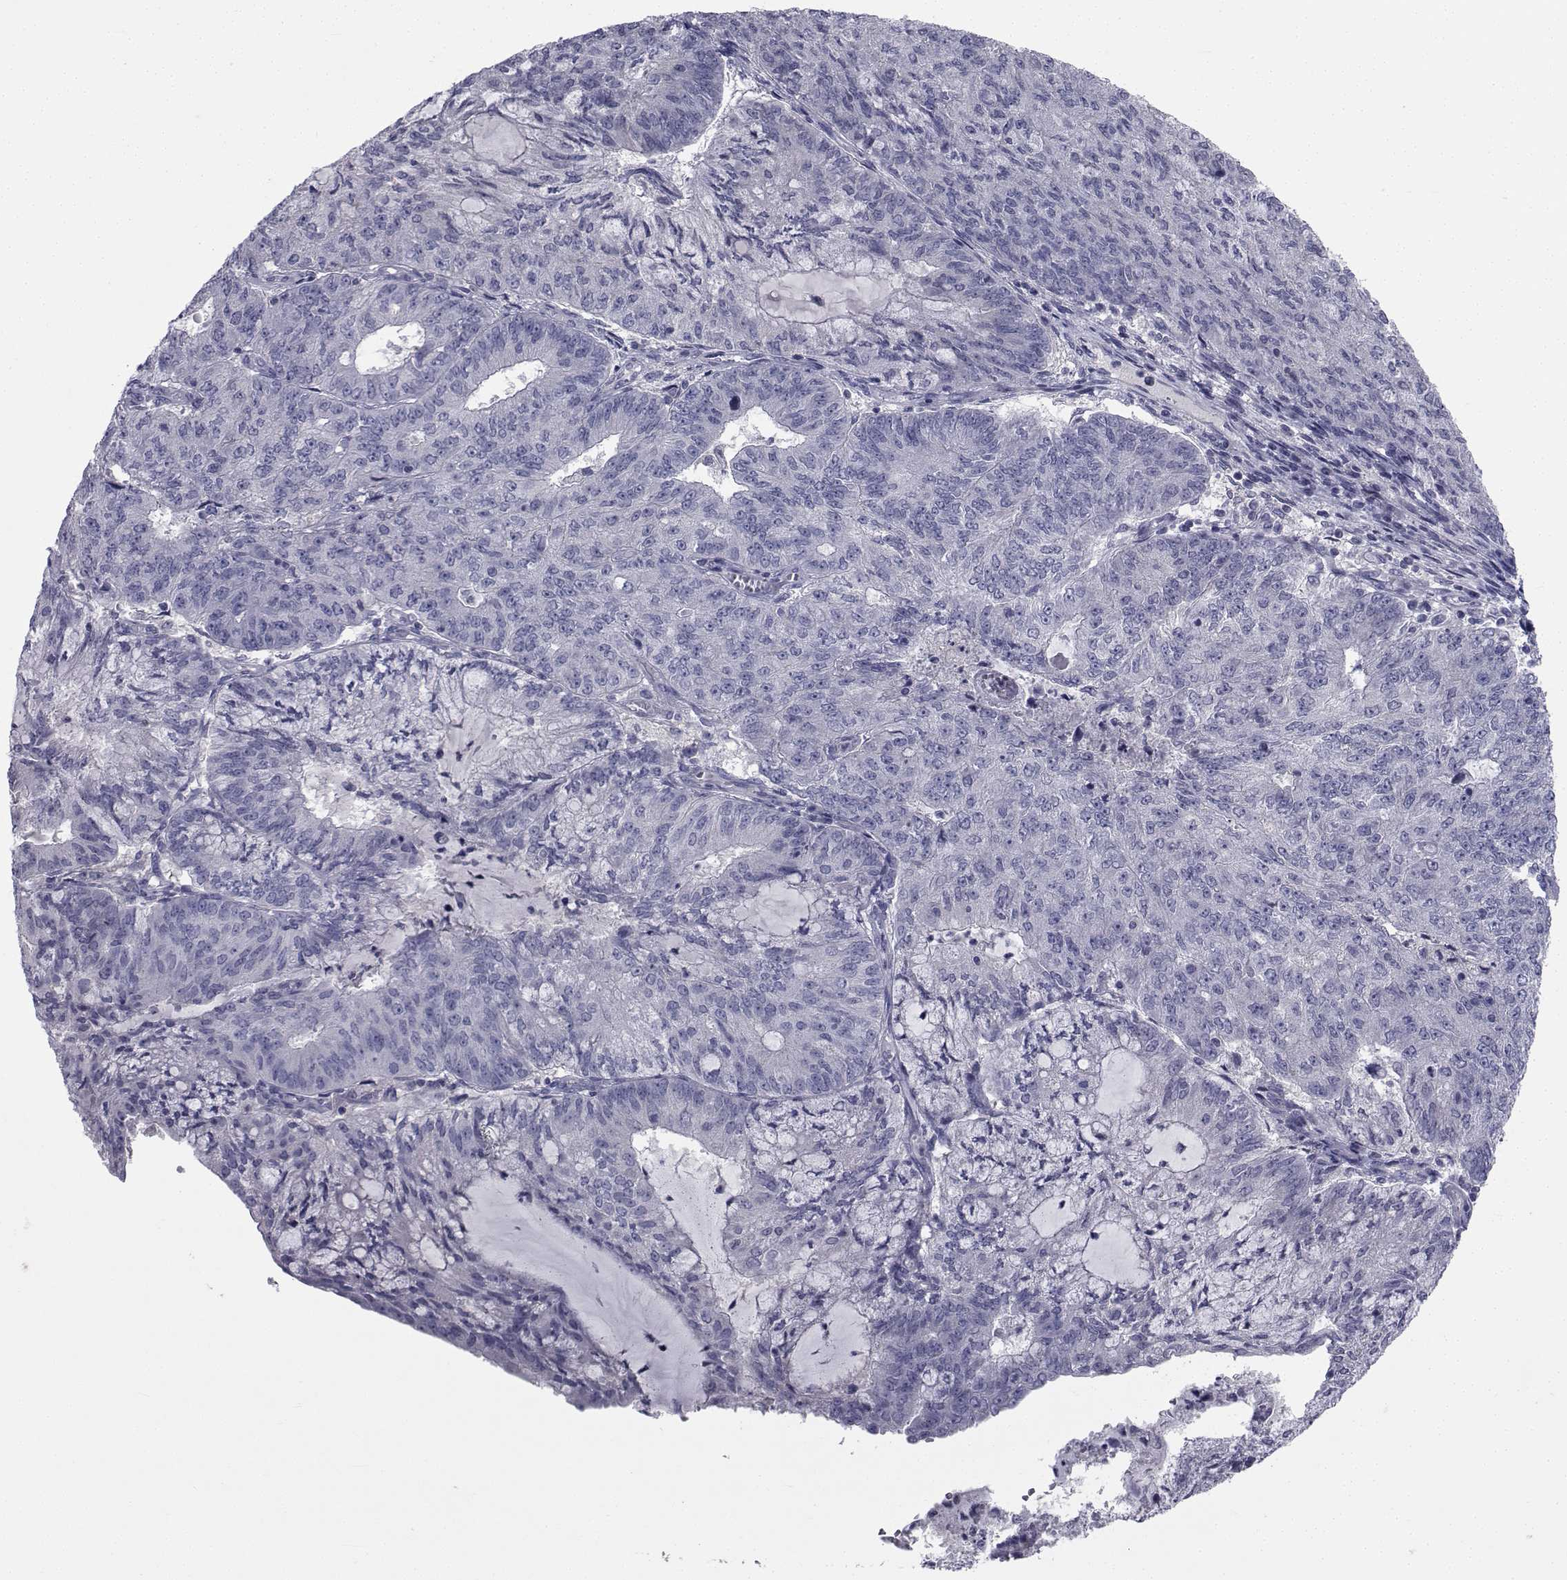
{"staining": {"intensity": "negative", "quantity": "none", "location": "none"}, "tissue": "endometrial cancer", "cell_type": "Tumor cells", "image_type": "cancer", "snomed": [{"axis": "morphology", "description": "Adenocarcinoma, NOS"}, {"axis": "topography", "description": "Endometrium"}], "caption": "IHC photomicrograph of neoplastic tissue: human endometrial cancer (adenocarcinoma) stained with DAB (3,3'-diaminobenzidine) demonstrates no significant protein staining in tumor cells.", "gene": "CHRNA1", "patient": {"sex": "female", "age": 82}}